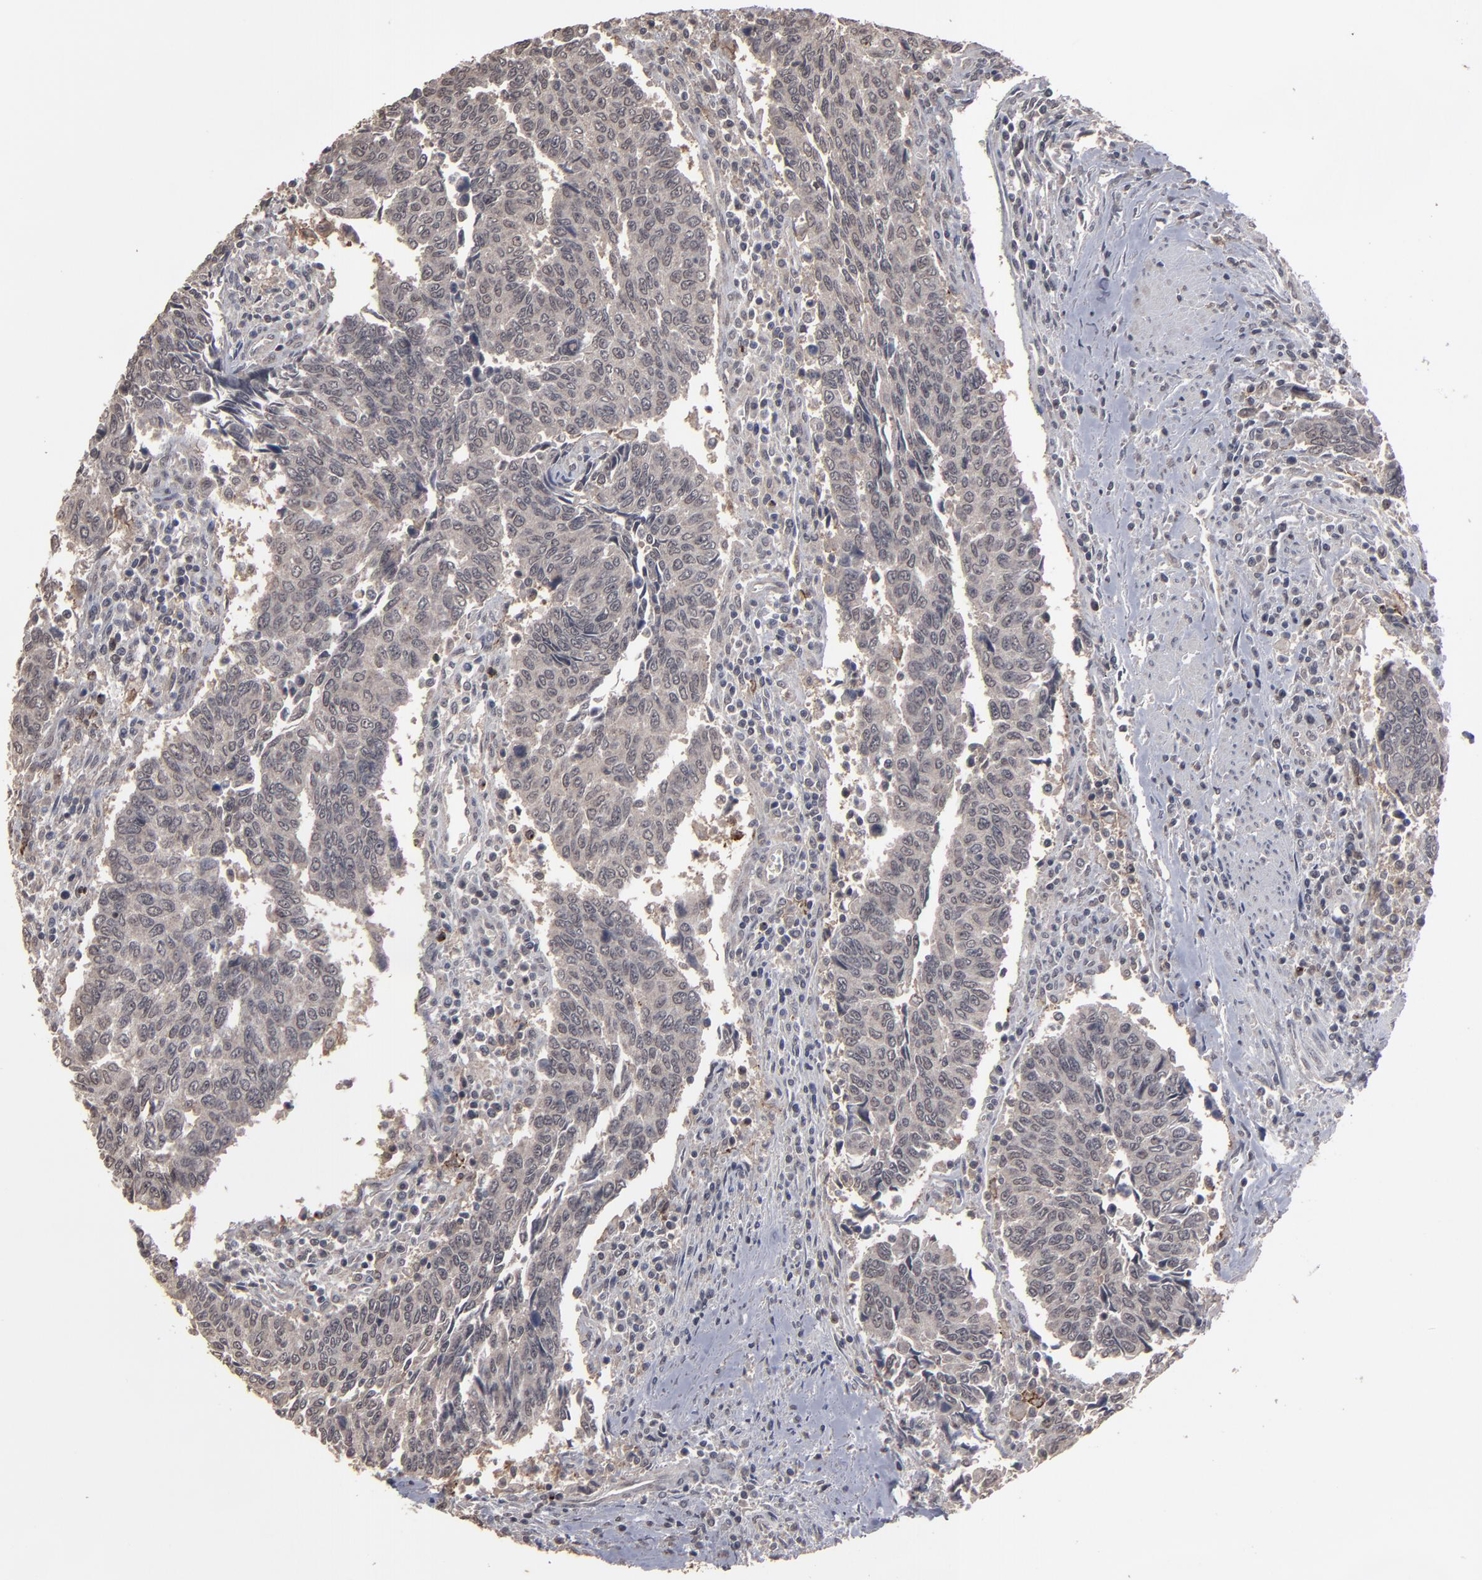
{"staining": {"intensity": "weak", "quantity": ">75%", "location": "cytoplasmic/membranous,nuclear"}, "tissue": "urothelial cancer", "cell_type": "Tumor cells", "image_type": "cancer", "snomed": [{"axis": "morphology", "description": "Urothelial carcinoma, High grade"}, {"axis": "topography", "description": "Urinary bladder"}], "caption": "Weak cytoplasmic/membranous and nuclear protein staining is appreciated in approximately >75% of tumor cells in urothelial cancer.", "gene": "SLC22A17", "patient": {"sex": "male", "age": 86}}